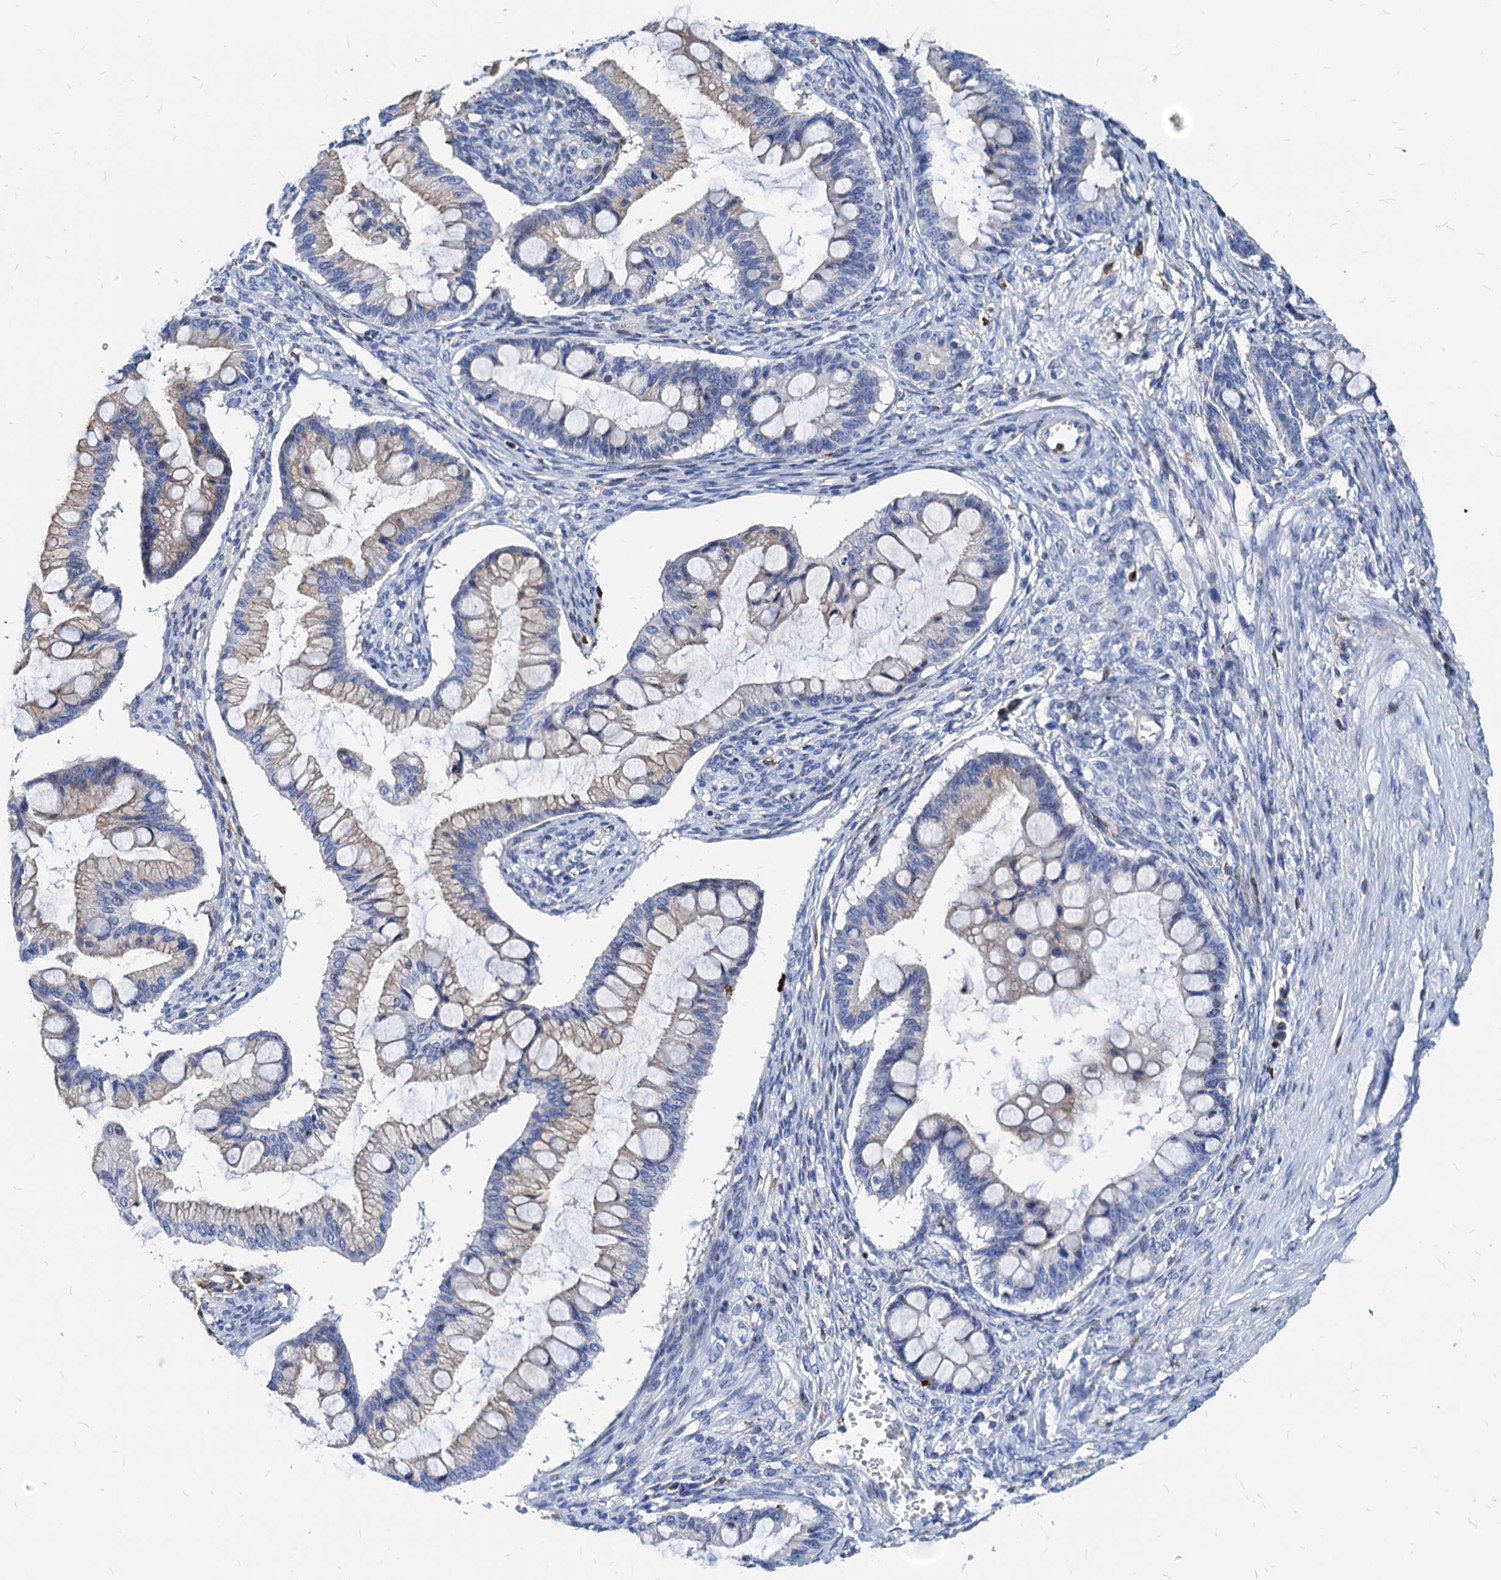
{"staining": {"intensity": "weak", "quantity": "<25%", "location": "cytoplasmic/membranous"}, "tissue": "ovarian cancer", "cell_type": "Tumor cells", "image_type": "cancer", "snomed": [{"axis": "morphology", "description": "Cystadenocarcinoma, mucinous, NOS"}, {"axis": "topography", "description": "Ovary"}], "caption": "Ovarian cancer was stained to show a protein in brown. There is no significant positivity in tumor cells. (DAB immunohistochemistry (IHC), high magnification).", "gene": "LCP2", "patient": {"sex": "female", "age": 73}}